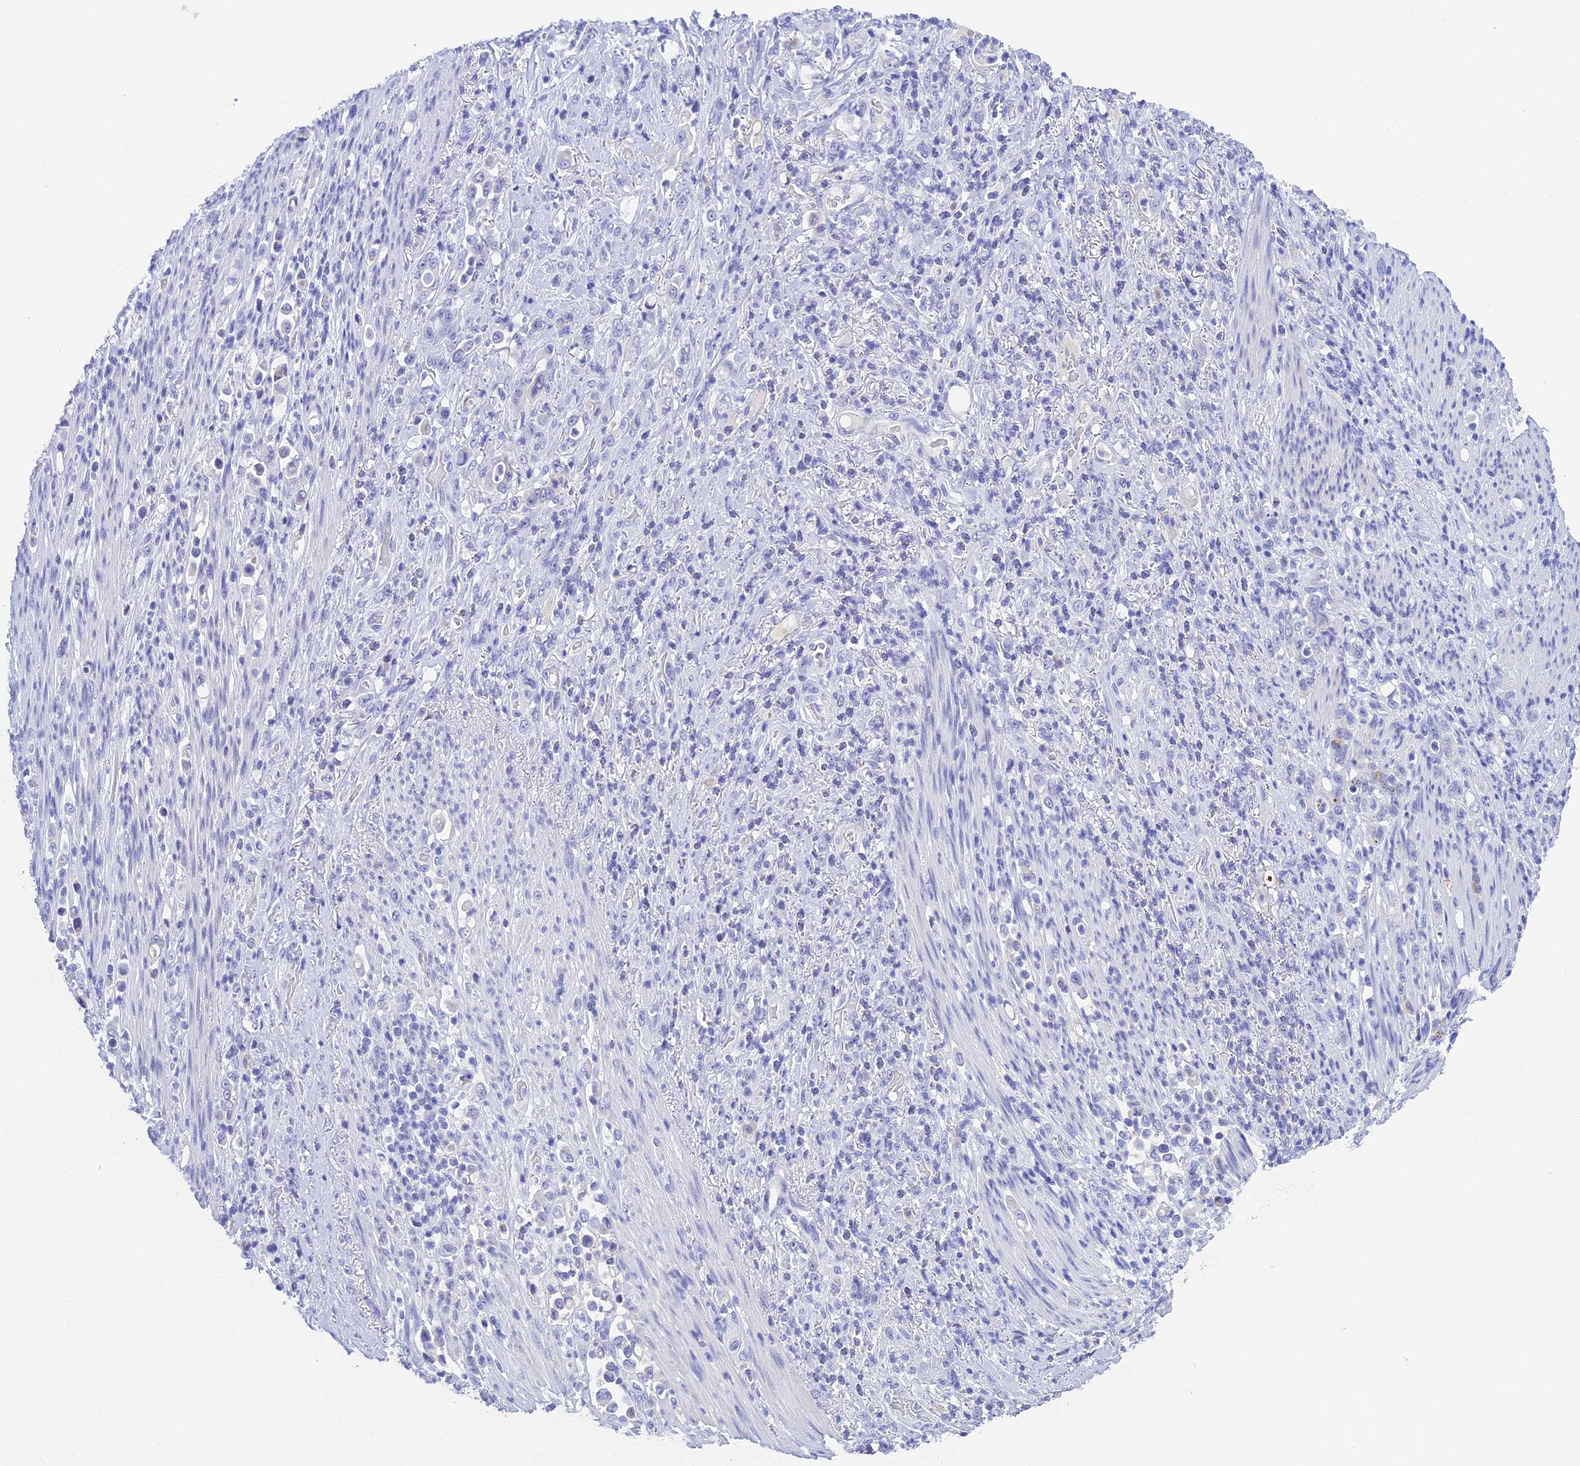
{"staining": {"intensity": "moderate", "quantity": "<25%", "location": "cytoplasmic/membranous"}, "tissue": "stomach cancer", "cell_type": "Tumor cells", "image_type": "cancer", "snomed": [{"axis": "morphology", "description": "Normal tissue, NOS"}, {"axis": "morphology", "description": "Adenocarcinoma, NOS"}, {"axis": "topography", "description": "Stomach"}], "caption": "This is a micrograph of IHC staining of stomach adenocarcinoma, which shows moderate positivity in the cytoplasmic/membranous of tumor cells.", "gene": "KDELR3", "patient": {"sex": "female", "age": 79}}